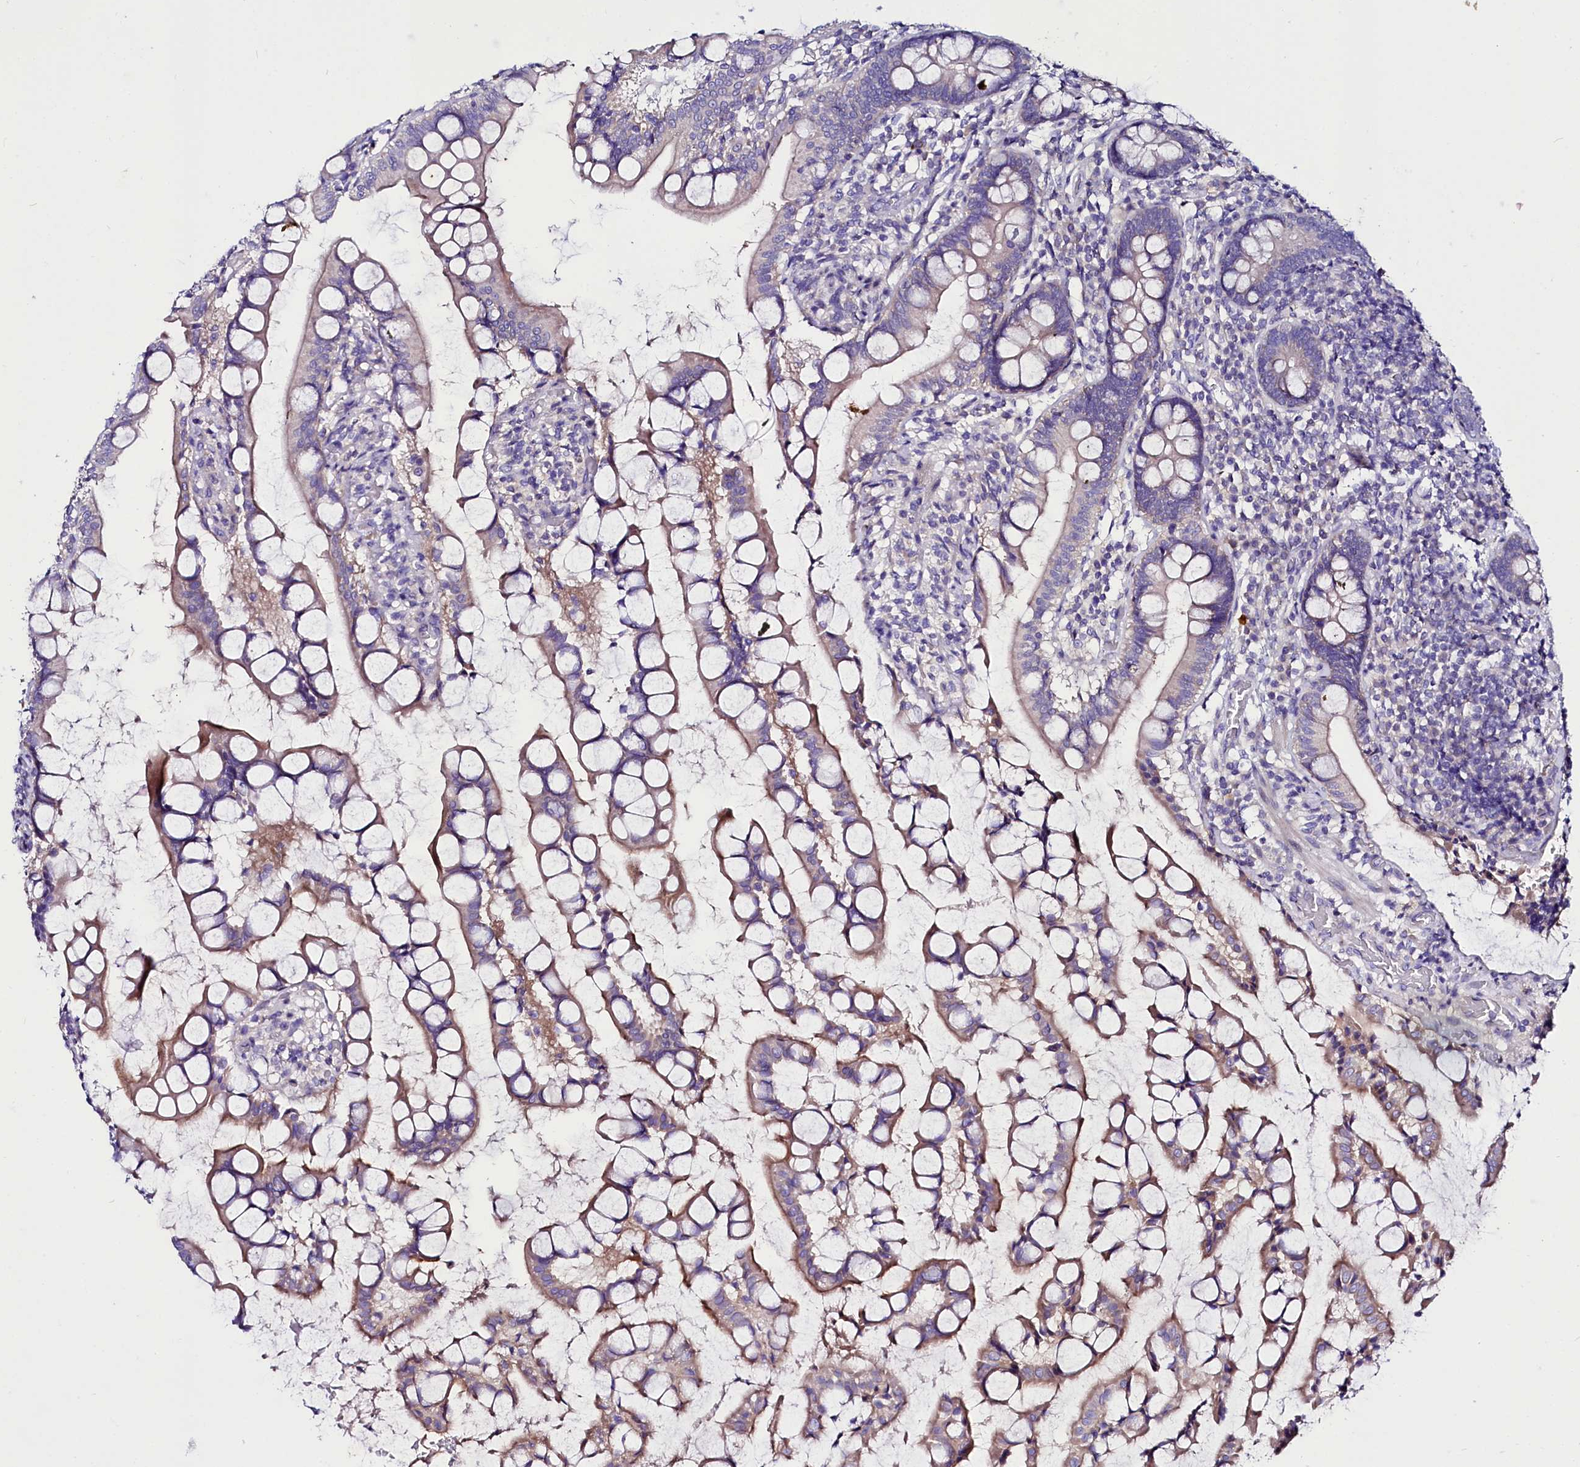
{"staining": {"intensity": "weak", "quantity": "<25%", "location": "cytoplasmic/membranous"}, "tissue": "small intestine", "cell_type": "Glandular cells", "image_type": "normal", "snomed": [{"axis": "morphology", "description": "Normal tissue, NOS"}, {"axis": "topography", "description": "Small intestine"}], "caption": "The photomicrograph shows no staining of glandular cells in normal small intestine.", "gene": "ABHD5", "patient": {"sex": "male", "age": 52}}